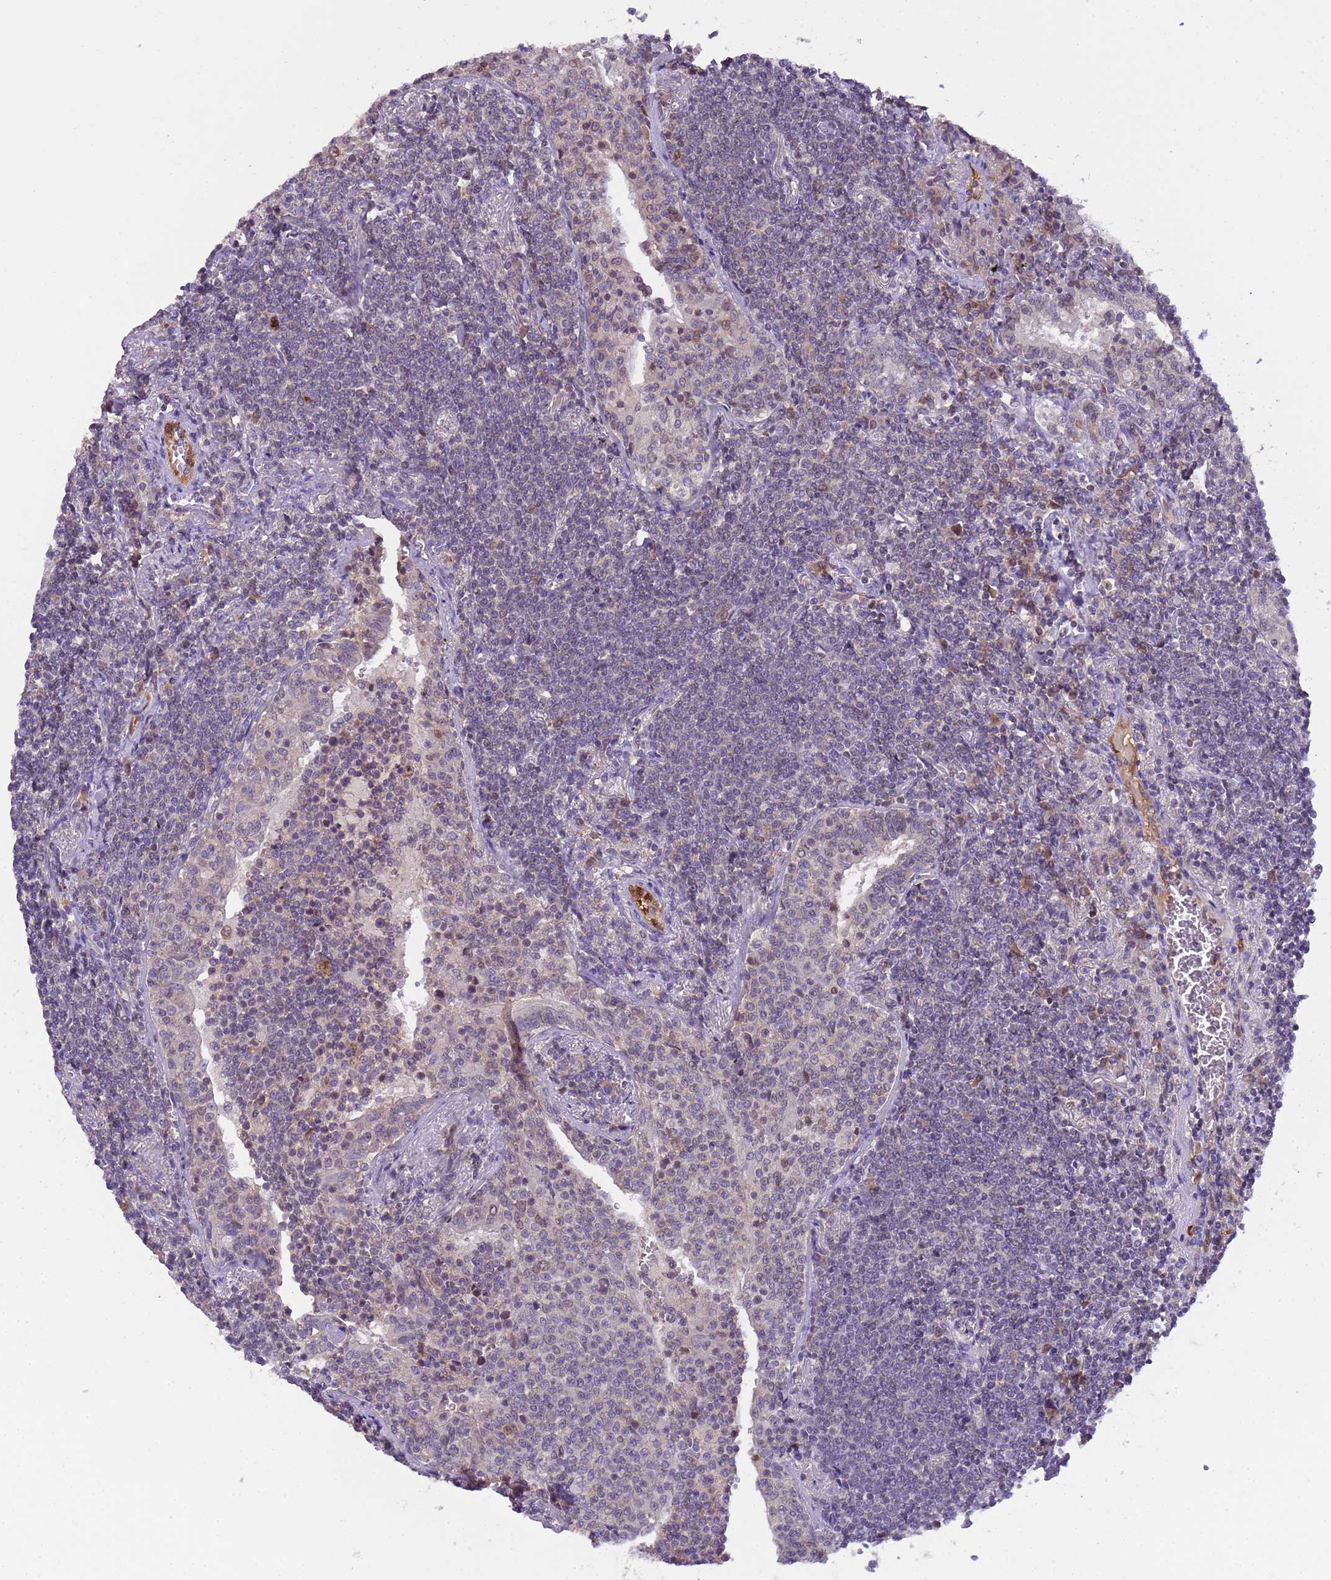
{"staining": {"intensity": "negative", "quantity": "none", "location": "none"}, "tissue": "lymphoma", "cell_type": "Tumor cells", "image_type": "cancer", "snomed": [{"axis": "morphology", "description": "Malignant lymphoma, non-Hodgkin's type, Low grade"}, {"axis": "topography", "description": "Lung"}], "caption": "Human lymphoma stained for a protein using immunohistochemistry exhibits no expression in tumor cells.", "gene": "PLCXD3", "patient": {"sex": "female", "age": 71}}